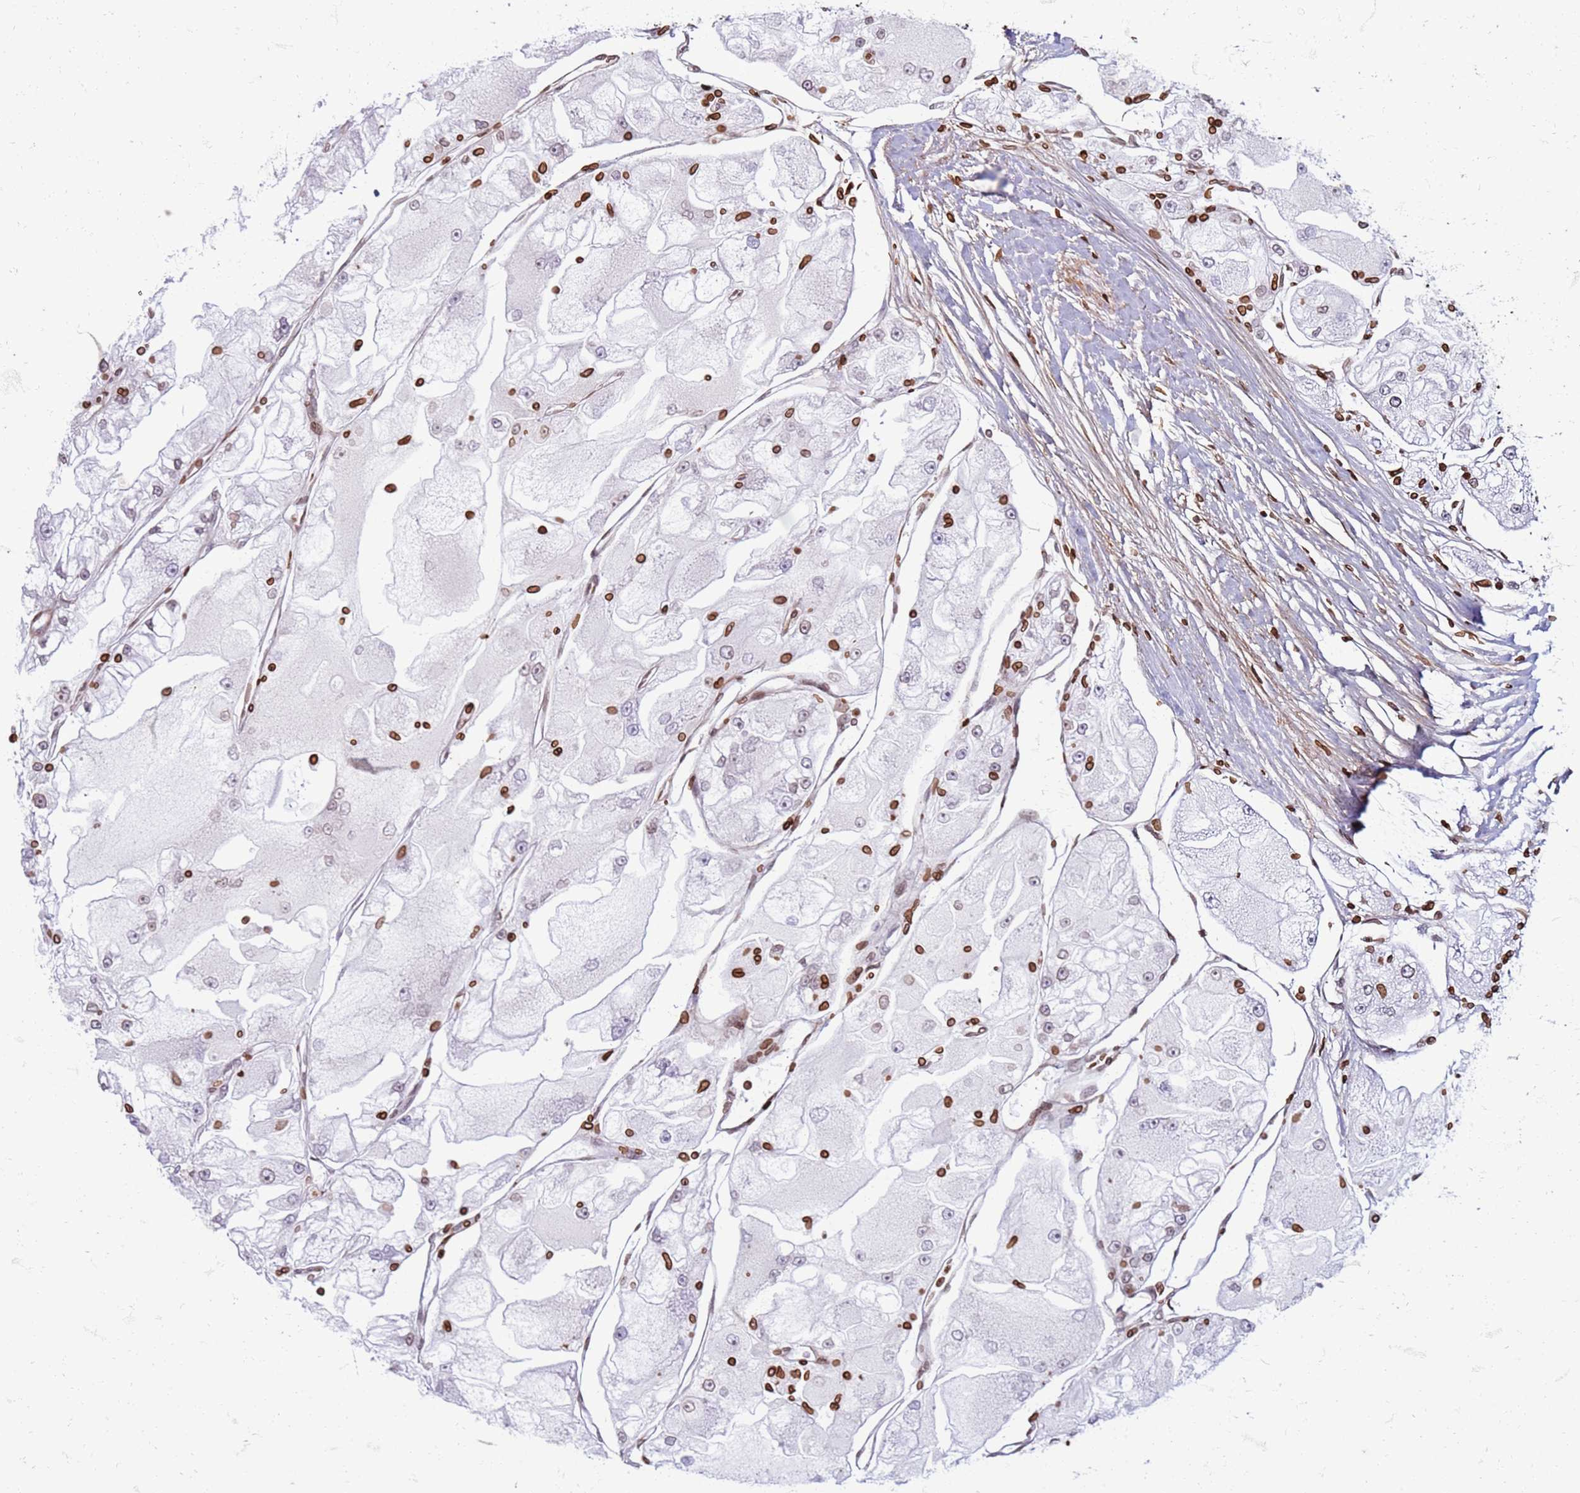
{"staining": {"intensity": "negative", "quantity": "none", "location": "none"}, "tissue": "renal cancer", "cell_type": "Tumor cells", "image_type": "cancer", "snomed": [{"axis": "morphology", "description": "Adenocarcinoma, NOS"}, {"axis": "topography", "description": "Kidney"}], "caption": "High magnification brightfield microscopy of adenocarcinoma (renal) stained with DAB (brown) and counterstained with hematoxylin (blue): tumor cells show no significant positivity. (Stains: DAB immunohistochemistry with hematoxylin counter stain, Microscopy: brightfield microscopy at high magnification).", "gene": "METTL25B", "patient": {"sex": "female", "age": 72}}